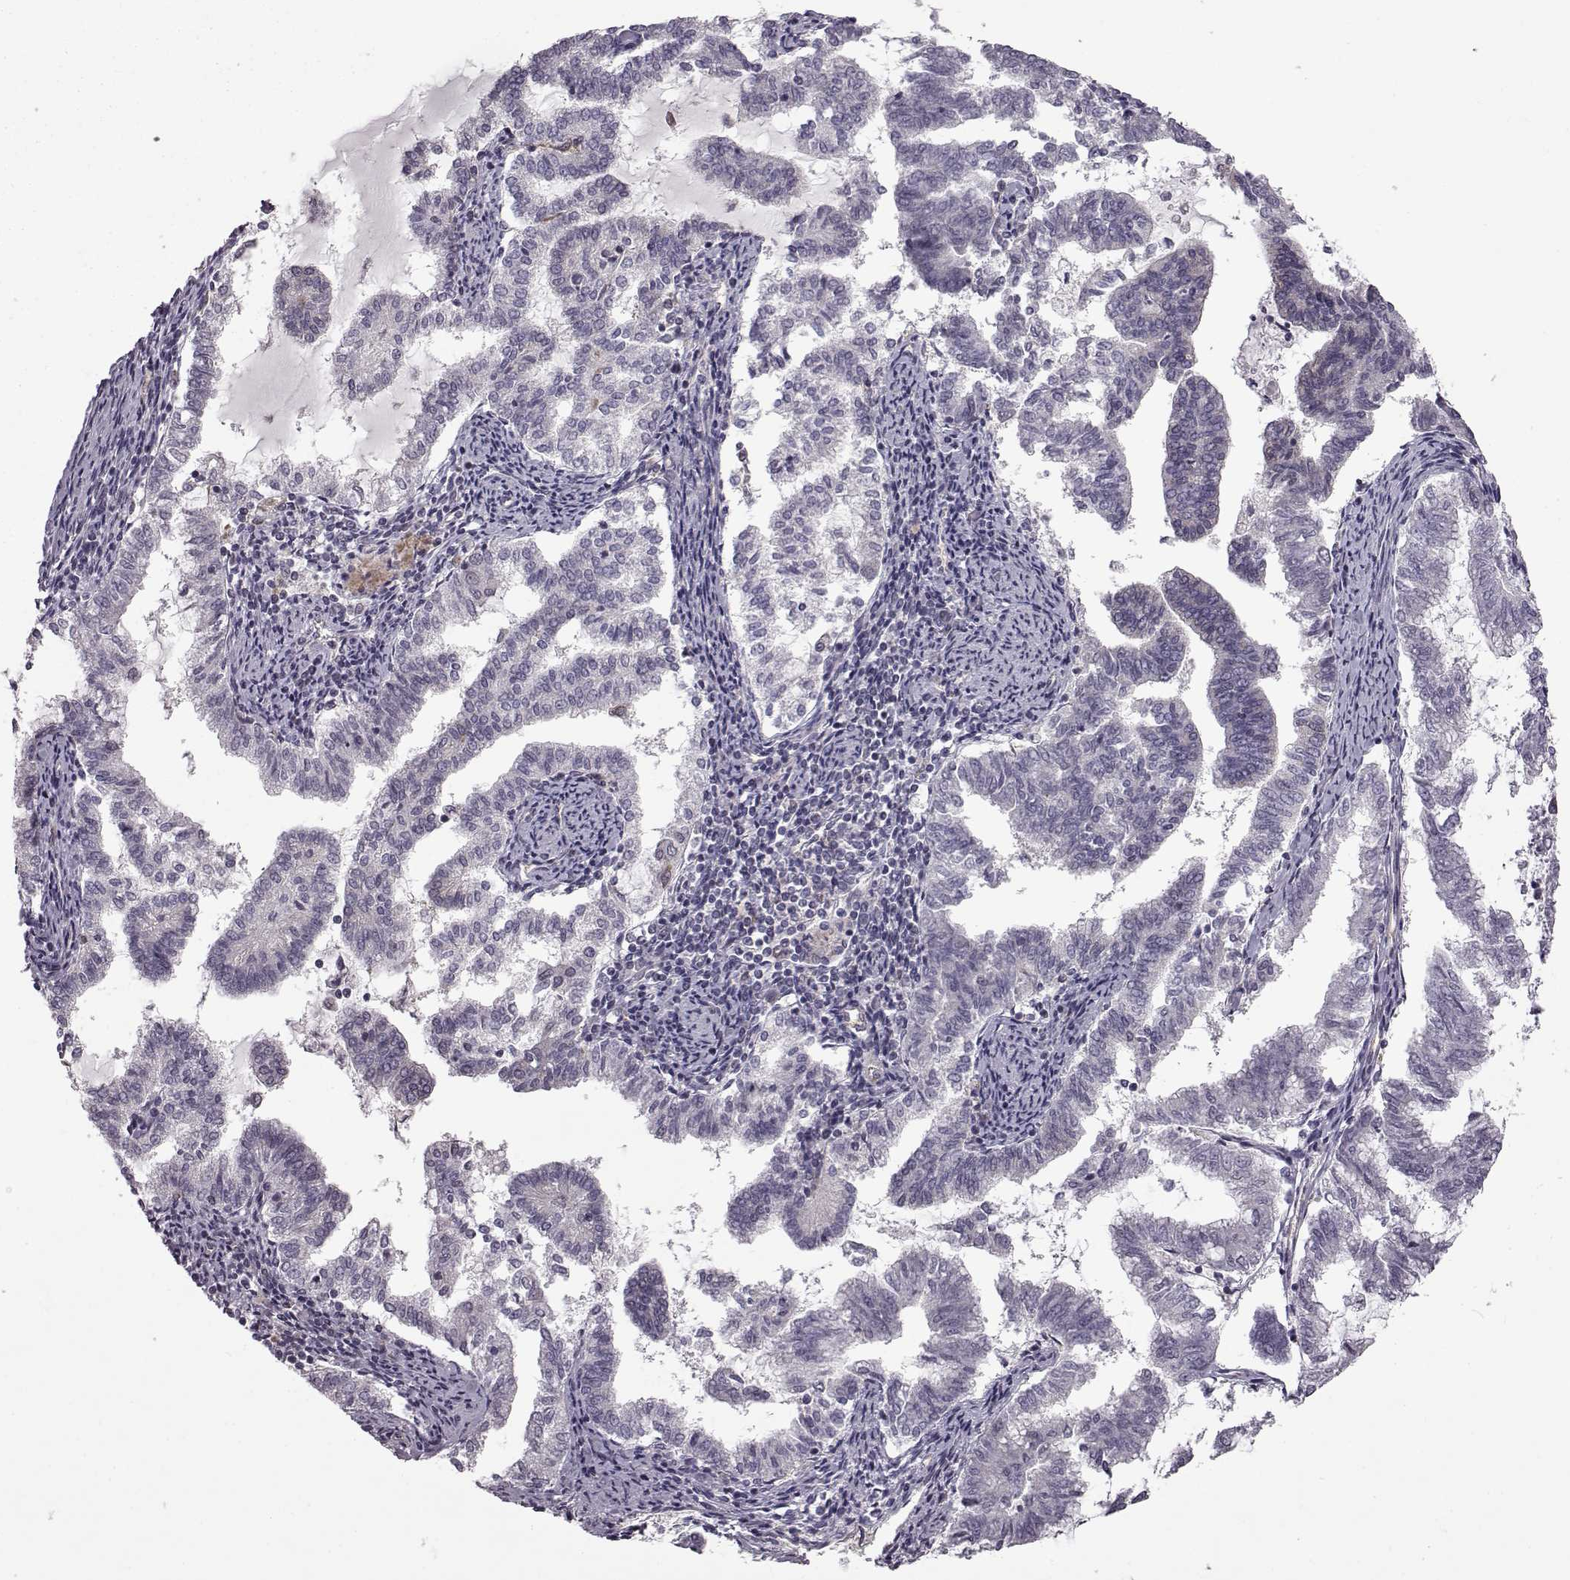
{"staining": {"intensity": "negative", "quantity": "none", "location": "none"}, "tissue": "endometrial cancer", "cell_type": "Tumor cells", "image_type": "cancer", "snomed": [{"axis": "morphology", "description": "Adenocarcinoma, NOS"}, {"axis": "topography", "description": "Endometrium"}], "caption": "DAB immunohistochemical staining of human endometrial cancer demonstrates no significant staining in tumor cells.", "gene": "B3GNT6", "patient": {"sex": "female", "age": 79}}